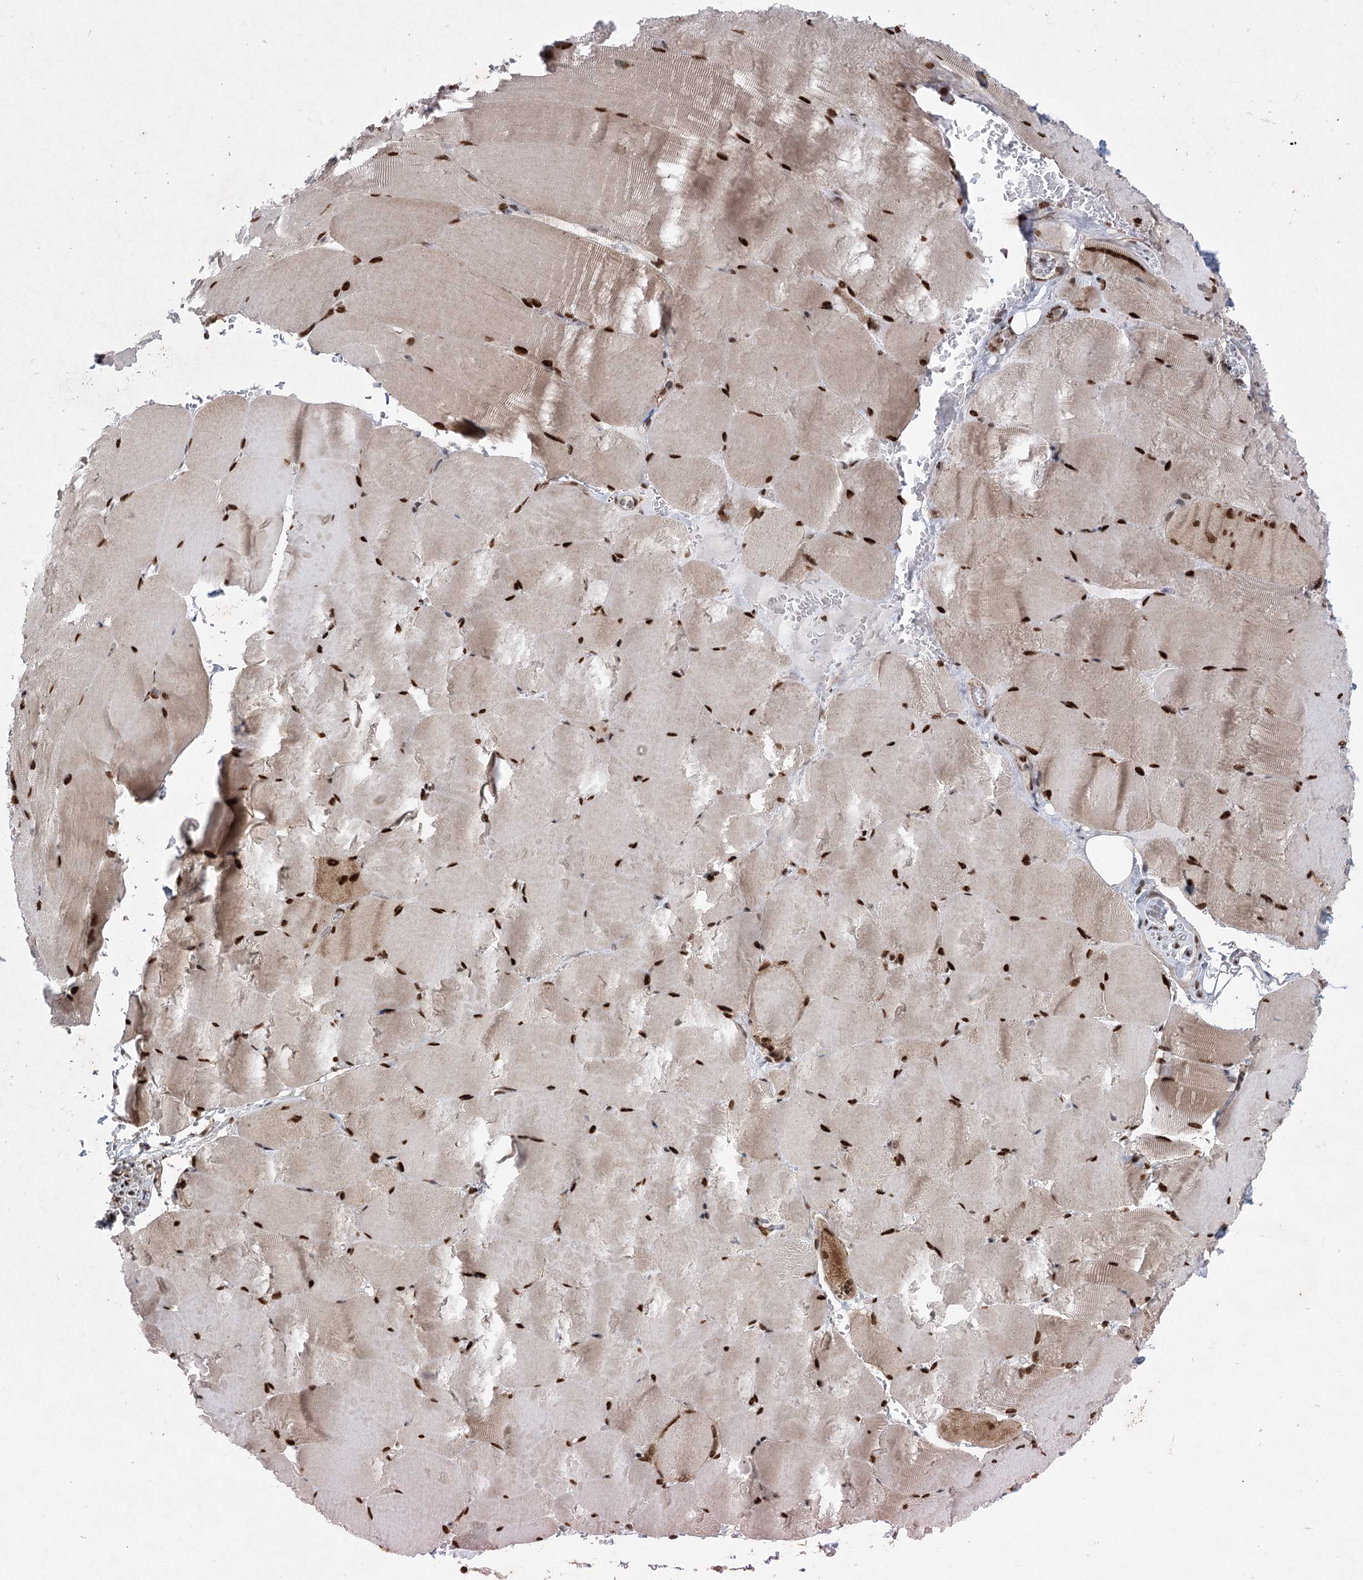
{"staining": {"intensity": "strong", "quantity": ">75%", "location": "nuclear"}, "tissue": "skeletal muscle", "cell_type": "Myocytes", "image_type": "normal", "snomed": [{"axis": "morphology", "description": "Normal tissue, NOS"}, {"axis": "topography", "description": "Skeletal muscle"}, {"axis": "topography", "description": "Parathyroid gland"}], "caption": "Immunohistochemistry (DAB) staining of normal skeletal muscle shows strong nuclear protein expression in about >75% of myocytes.", "gene": "ZCCHC8", "patient": {"sex": "female", "age": 37}}